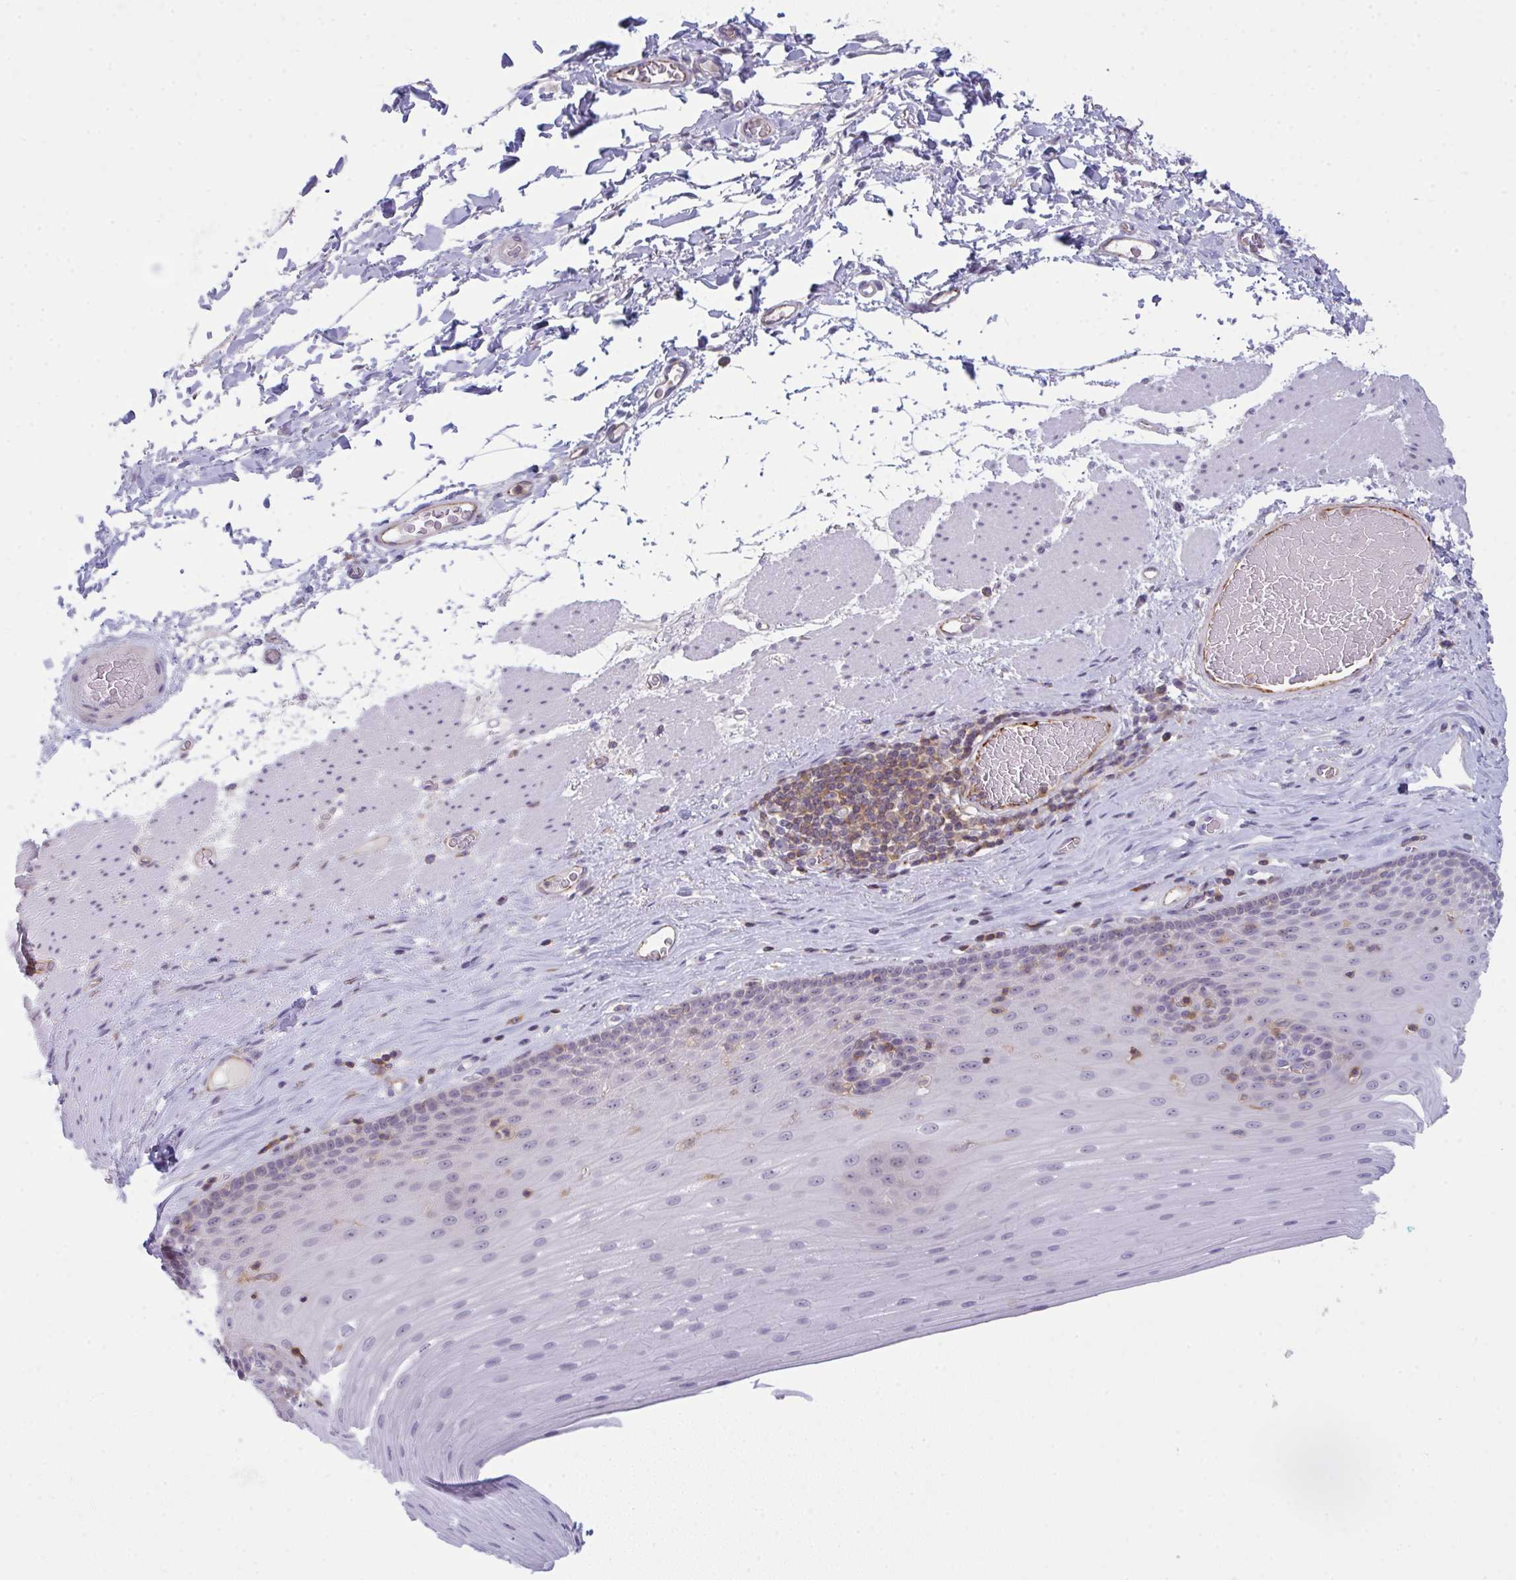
{"staining": {"intensity": "negative", "quantity": "none", "location": "none"}, "tissue": "esophagus", "cell_type": "Squamous epithelial cells", "image_type": "normal", "snomed": [{"axis": "morphology", "description": "Normal tissue, NOS"}, {"axis": "topography", "description": "Esophagus"}], "caption": "This is an IHC histopathology image of benign human esophagus. There is no expression in squamous epithelial cells.", "gene": "CD80", "patient": {"sex": "male", "age": 62}}